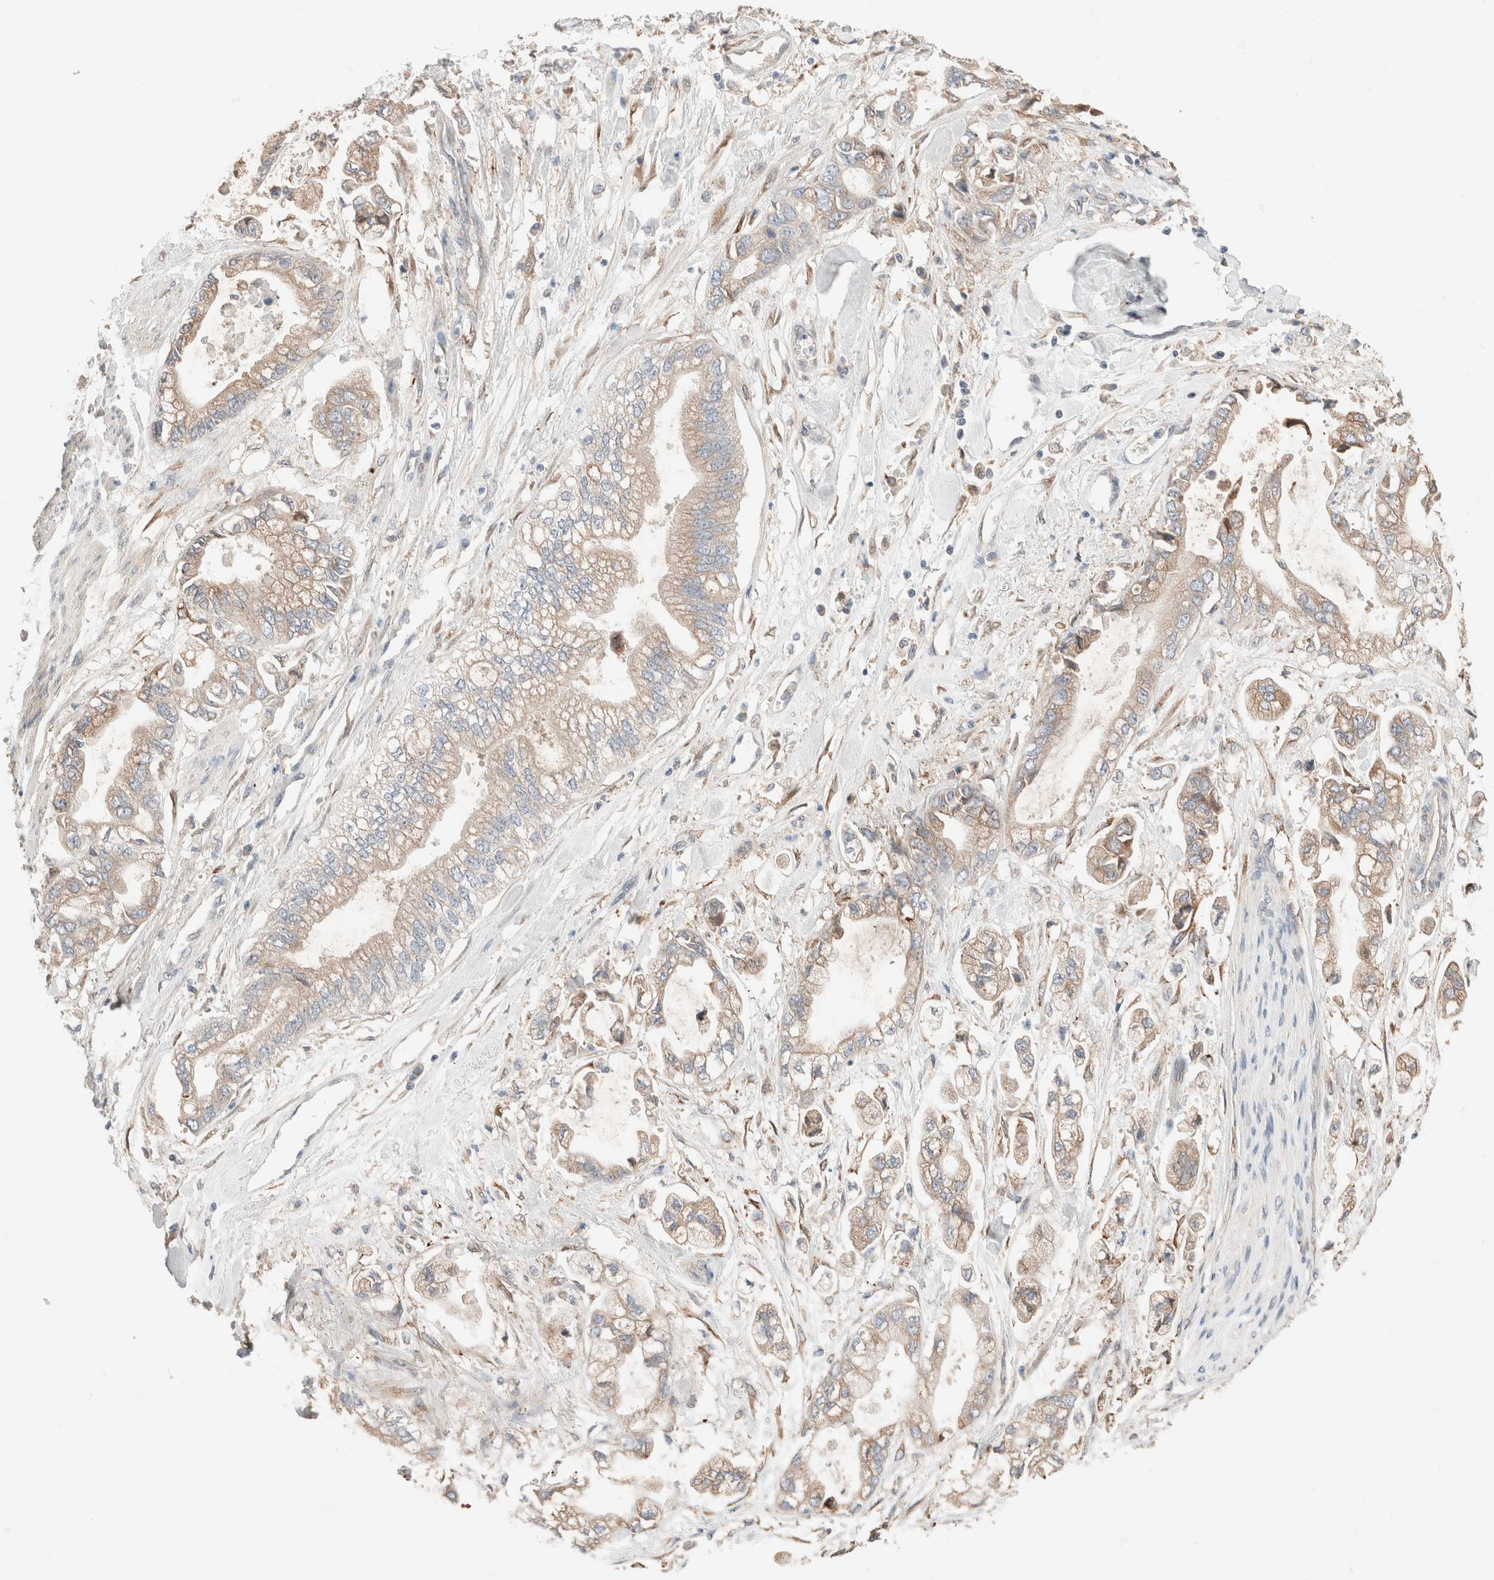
{"staining": {"intensity": "weak", "quantity": "25%-75%", "location": "cytoplasmic/membranous"}, "tissue": "stomach cancer", "cell_type": "Tumor cells", "image_type": "cancer", "snomed": [{"axis": "morphology", "description": "Normal tissue, NOS"}, {"axis": "morphology", "description": "Adenocarcinoma, NOS"}, {"axis": "topography", "description": "Stomach"}], "caption": "Stomach cancer stained for a protein shows weak cytoplasmic/membranous positivity in tumor cells.", "gene": "PCM1", "patient": {"sex": "male", "age": 62}}